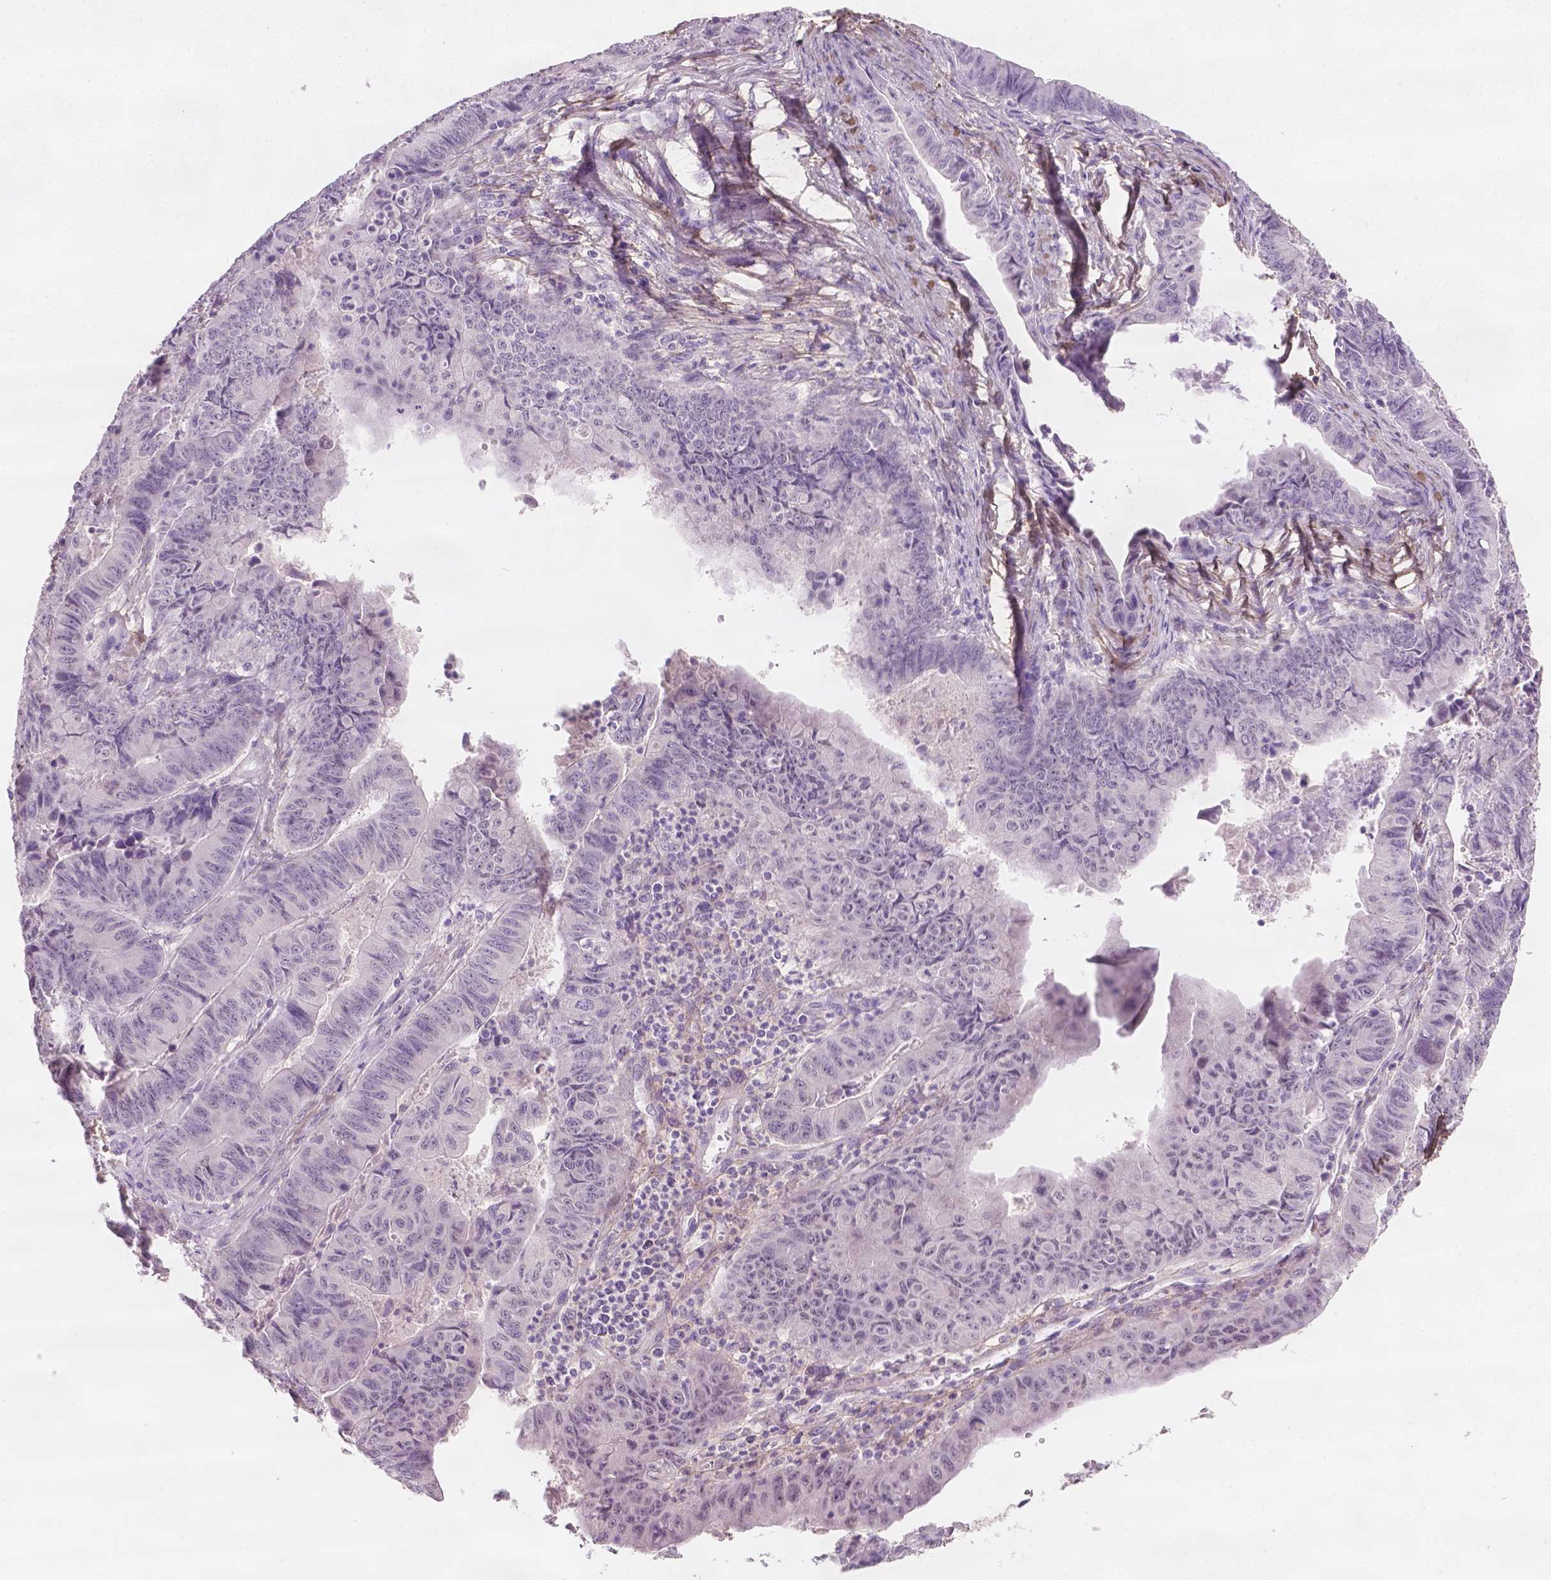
{"staining": {"intensity": "negative", "quantity": "none", "location": "none"}, "tissue": "stomach cancer", "cell_type": "Tumor cells", "image_type": "cancer", "snomed": [{"axis": "morphology", "description": "Adenocarcinoma, NOS"}, {"axis": "topography", "description": "Stomach, lower"}], "caption": "A photomicrograph of stomach cancer (adenocarcinoma) stained for a protein exhibits no brown staining in tumor cells. (DAB immunohistochemistry visualized using brightfield microscopy, high magnification).", "gene": "DLG2", "patient": {"sex": "male", "age": 77}}